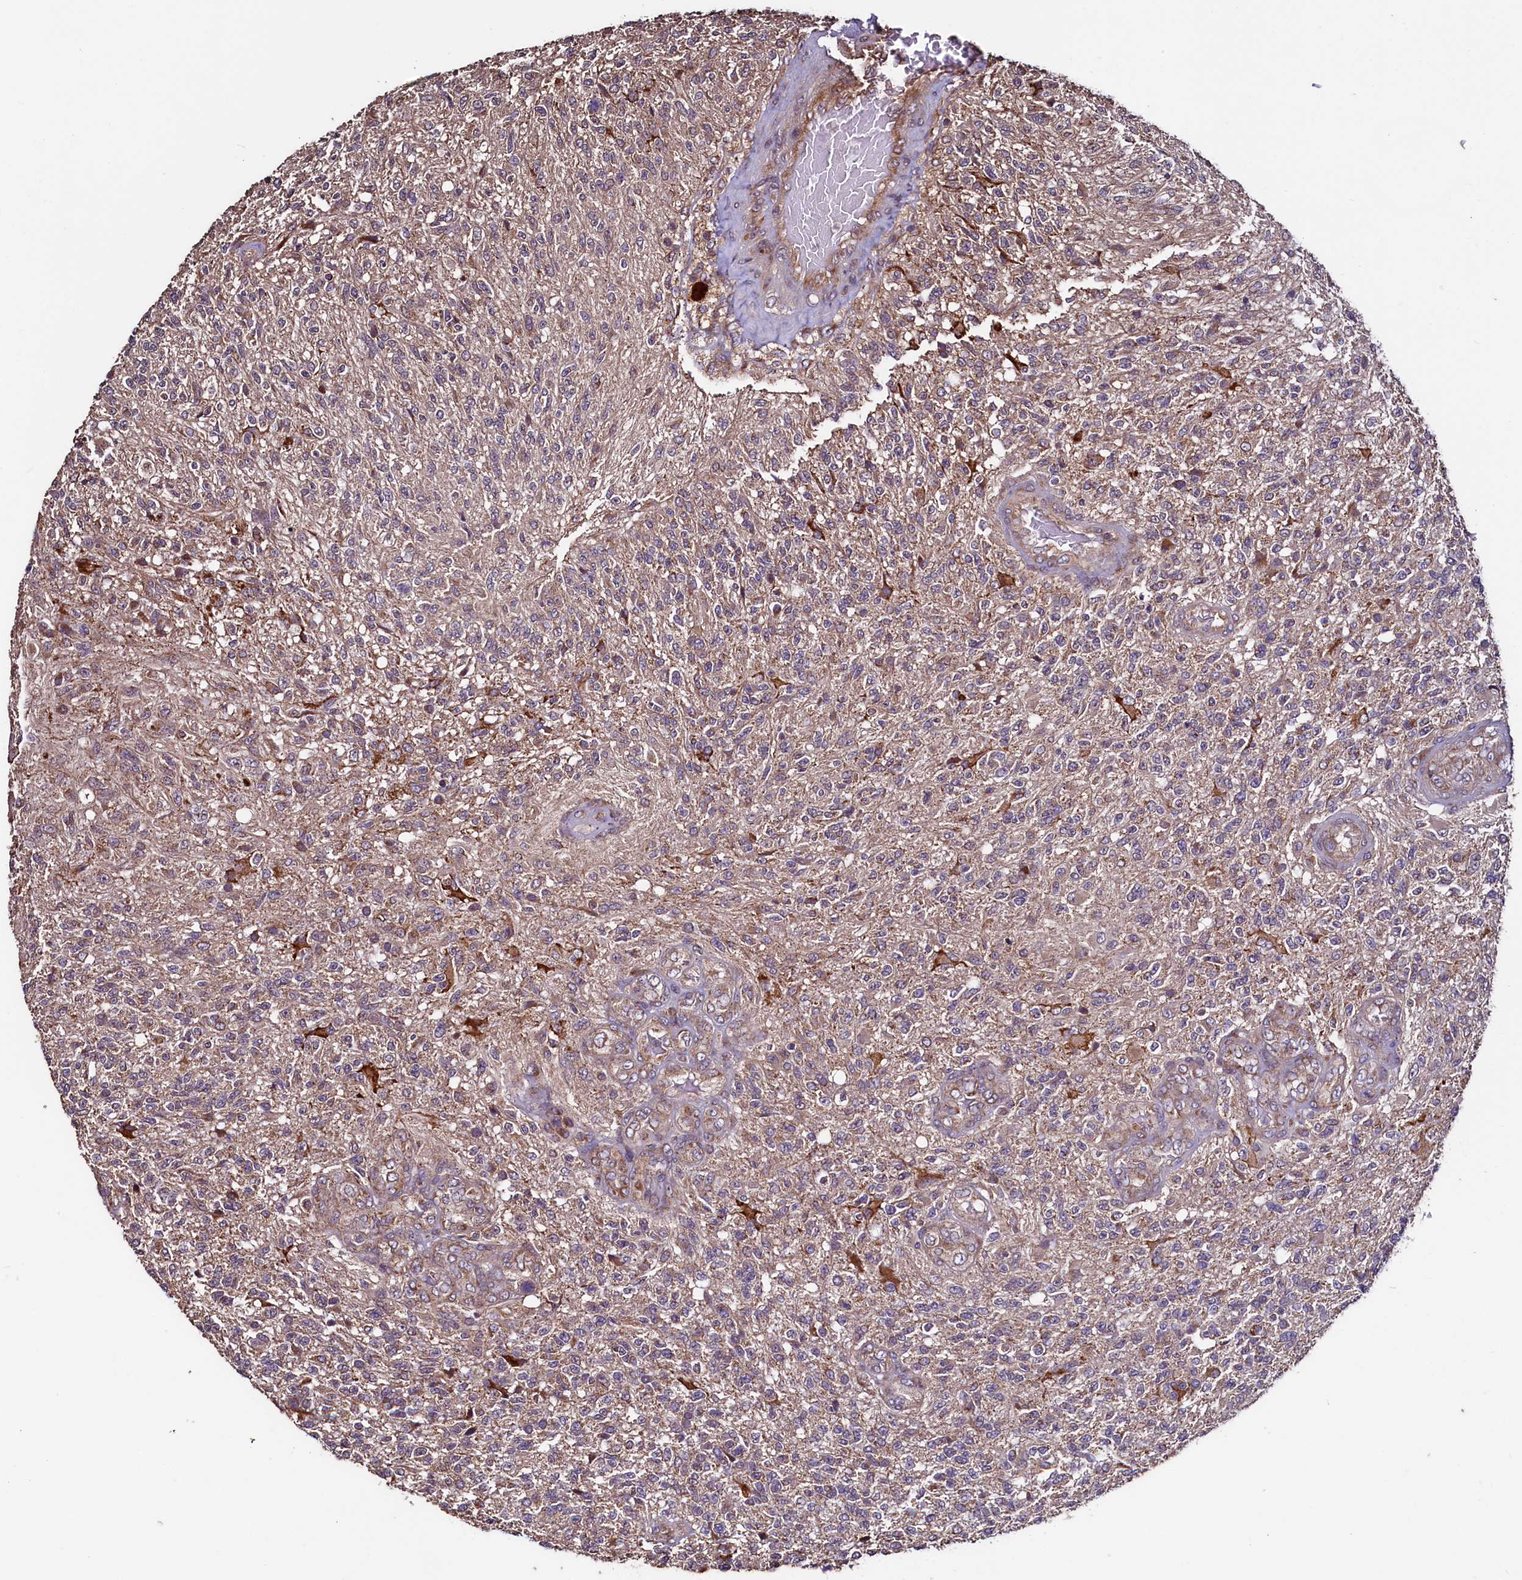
{"staining": {"intensity": "moderate", "quantity": "<25%", "location": "cytoplasmic/membranous"}, "tissue": "glioma", "cell_type": "Tumor cells", "image_type": "cancer", "snomed": [{"axis": "morphology", "description": "Glioma, malignant, High grade"}, {"axis": "topography", "description": "Brain"}], "caption": "Approximately <25% of tumor cells in human glioma demonstrate moderate cytoplasmic/membranous protein staining as visualized by brown immunohistochemical staining.", "gene": "RBFA", "patient": {"sex": "male", "age": 56}}